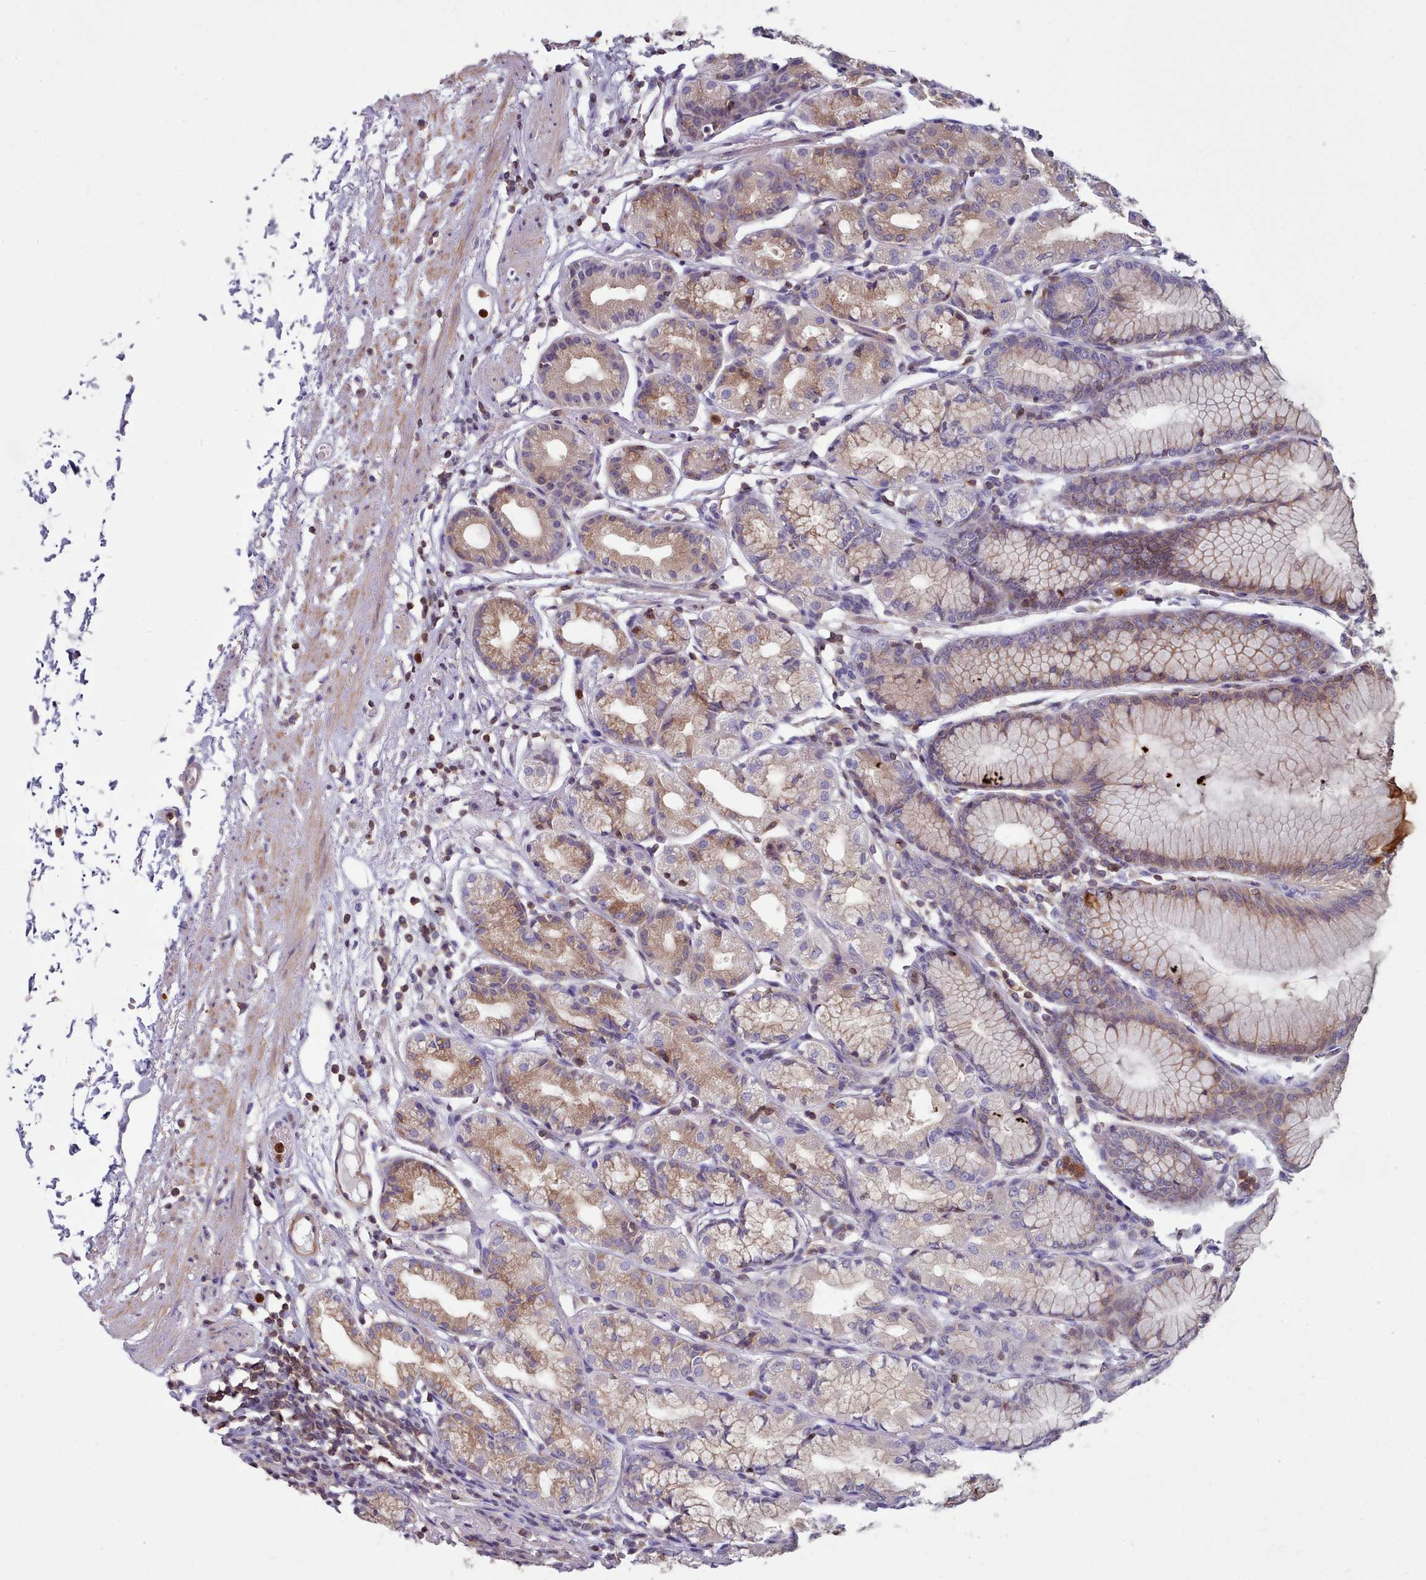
{"staining": {"intensity": "moderate", "quantity": "25%-75%", "location": "cytoplasmic/membranous"}, "tissue": "stomach", "cell_type": "Glandular cells", "image_type": "normal", "snomed": [{"axis": "morphology", "description": "Normal tissue, NOS"}, {"axis": "topography", "description": "Stomach"}], "caption": "There is medium levels of moderate cytoplasmic/membranous positivity in glandular cells of benign stomach, as demonstrated by immunohistochemical staining (brown color).", "gene": "RAC1", "patient": {"sex": "female", "age": 57}}